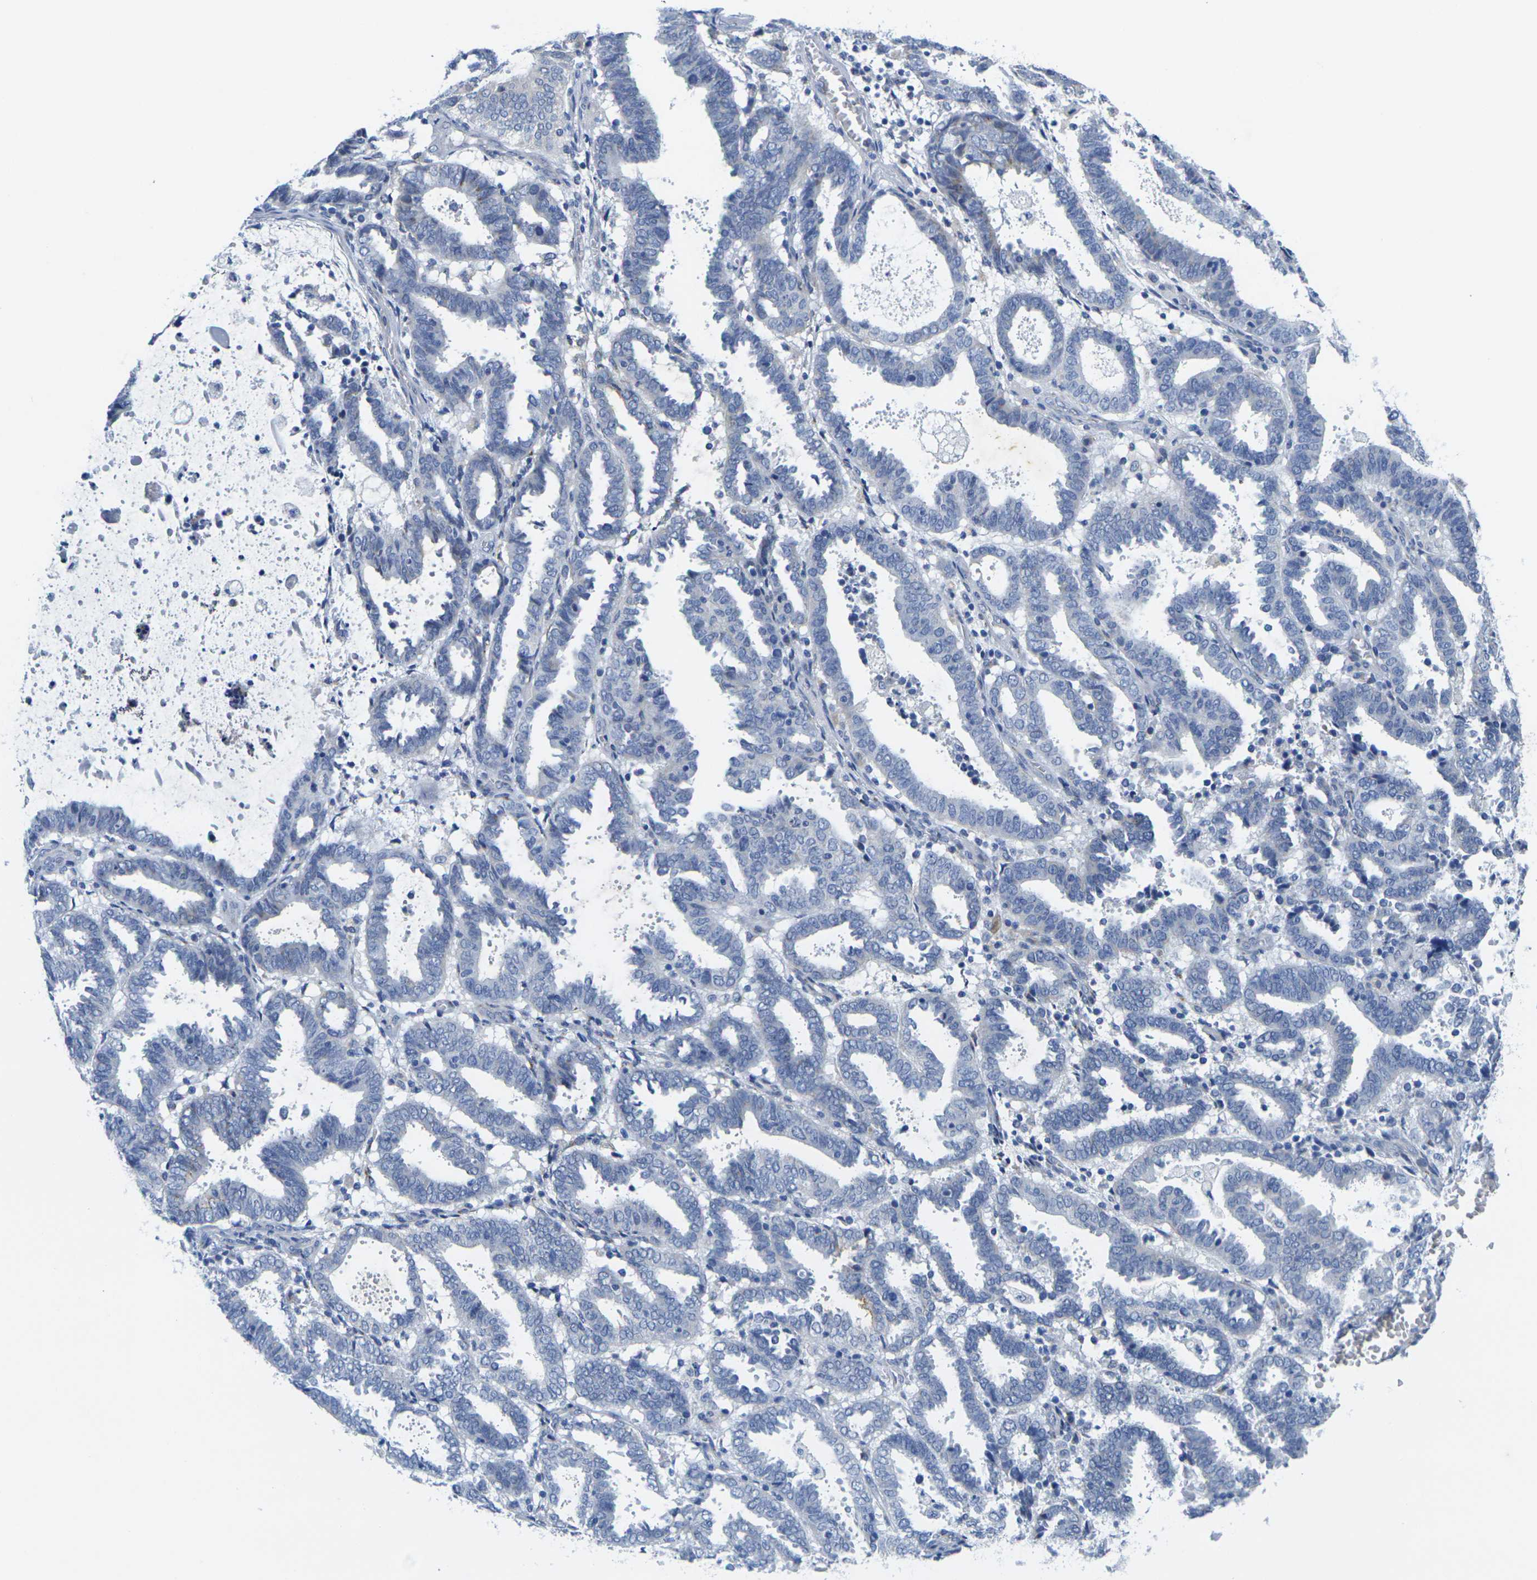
{"staining": {"intensity": "weak", "quantity": "<25%", "location": "cytoplasmic/membranous"}, "tissue": "endometrial cancer", "cell_type": "Tumor cells", "image_type": "cancer", "snomed": [{"axis": "morphology", "description": "Adenocarcinoma, NOS"}, {"axis": "topography", "description": "Uterus"}], "caption": "Adenocarcinoma (endometrial) stained for a protein using immunohistochemistry displays no expression tumor cells.", "gene": "CRK", "patient": {"sex": "female", "age": 83}}